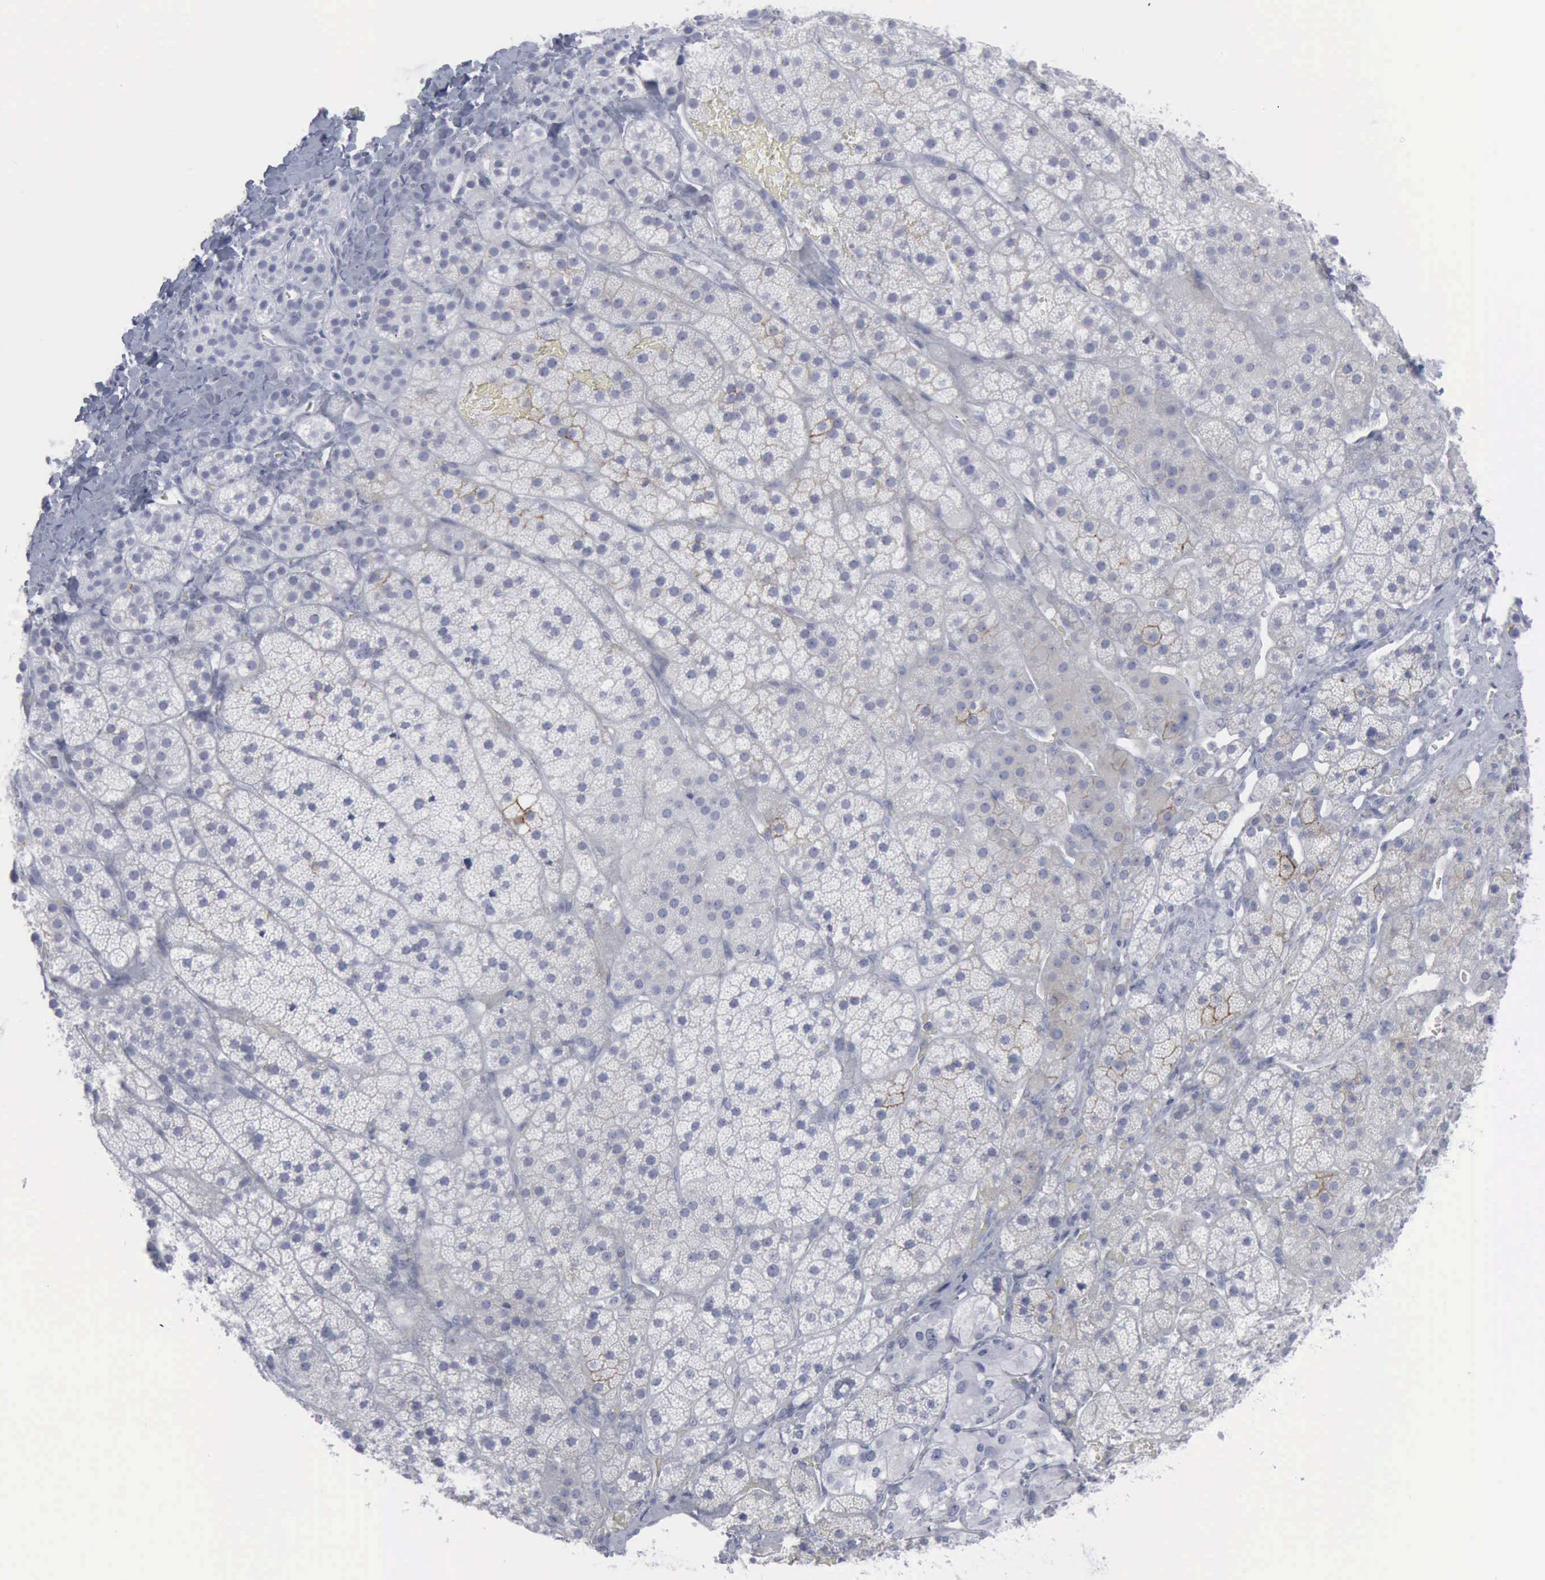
{"staining": {"intensity": "negative", "quantity": "none", "location": "none"}, "tissue": "adrenal gland", "cell_type": "Glandular cells", "image_type": "normal", "snomed": [{"axis": "morphology", "description": "Normal tissue, NOS"}, {"axis": "topography", "description": "Adrenal gland"}], "caption": "Immunohistochemistry (IHC) photomicrograph of normal adrenal gland stained for a protein (brown), which reveals no expression in glandular cells. Brightfield microscopy of immunohistochemistry (IHC) stained with DAB (brown) and hematoxylin (blue), captured at high magnification.", "gene": "VCAM1", "patient": {"sex": "female", "age": 44}}